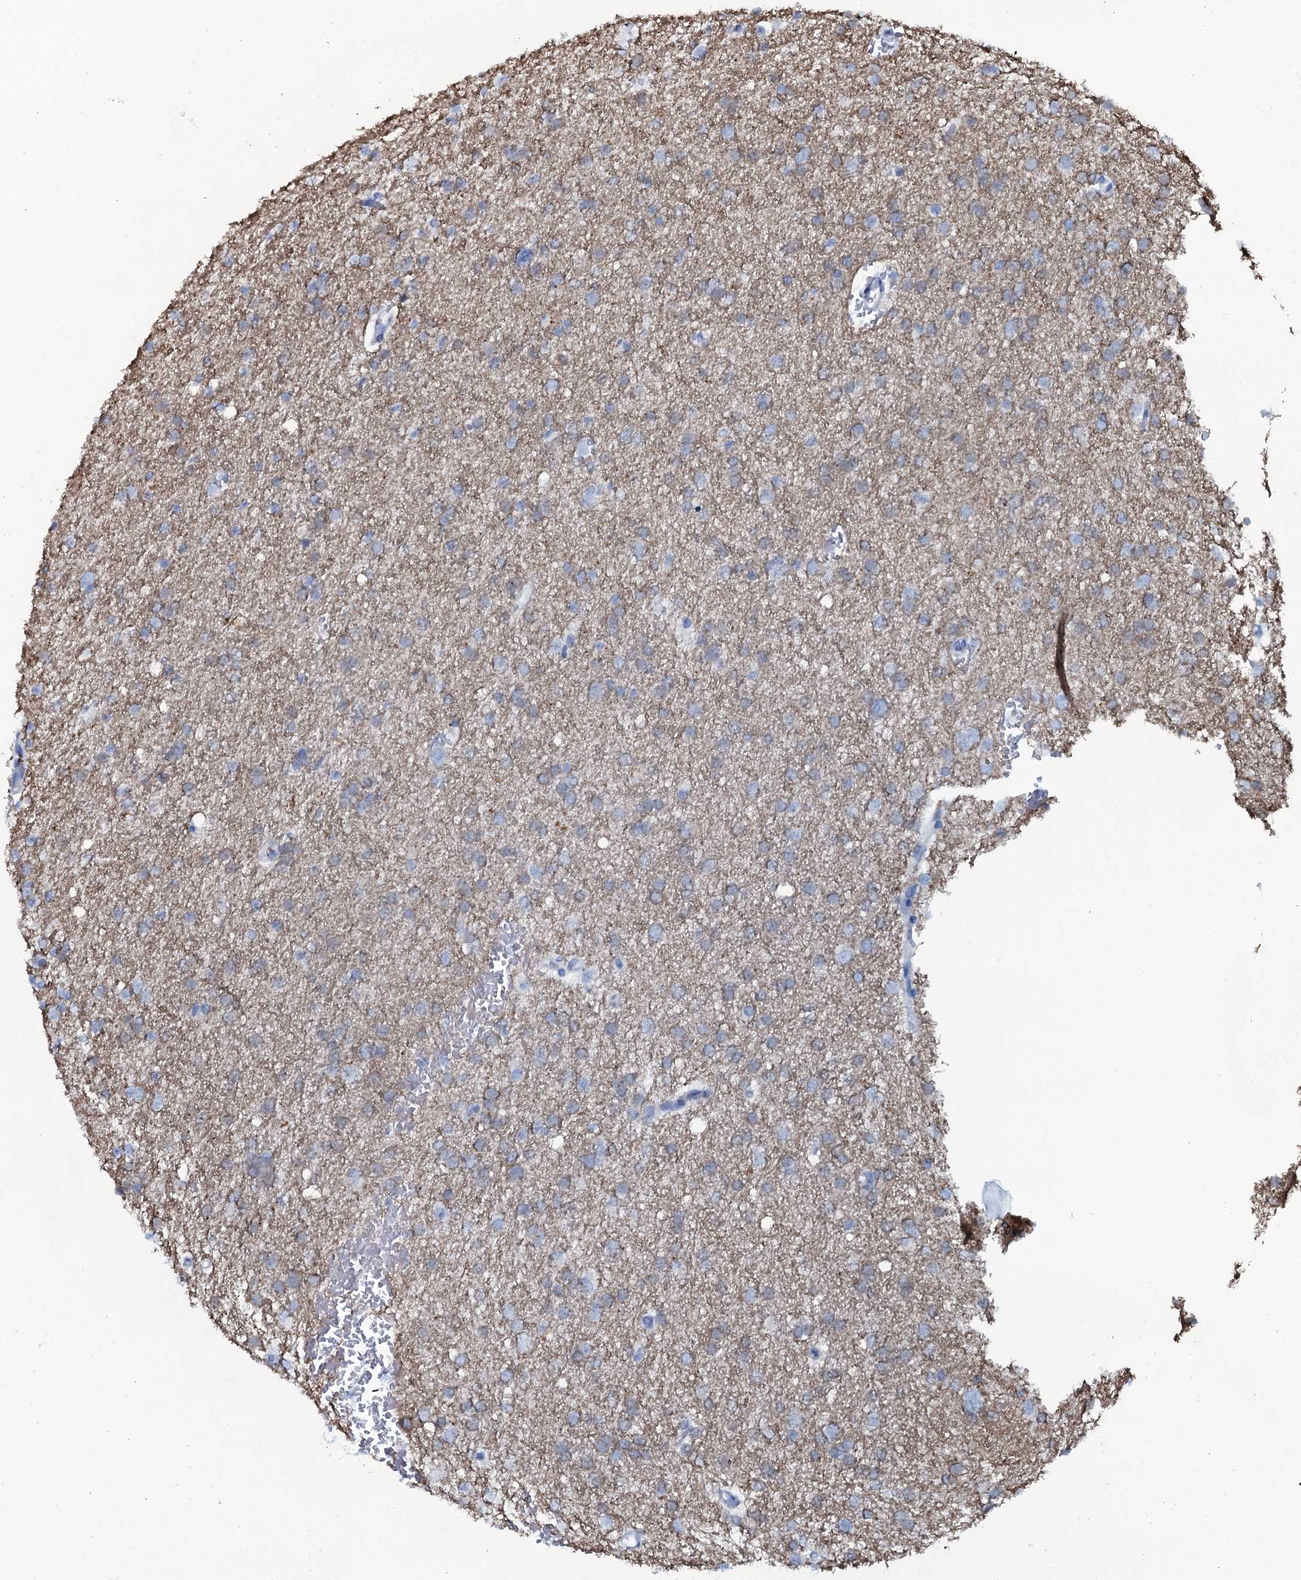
{"staining": {"intensity": "weak", "quantity": "<25%", "location": "cytoplasmic/membranous"}, "tissue": "glioma", "cell_type": "Tumor cells", "image_type": "cancer", "snomed": [{"axis": "morphology", "description": "Glioma, malignant, High grade"}, {"axis": "topography", "description": "Cerebral cortex"}], "caption": "This is an immunohistochemistry (IHC) image of glioma. There is no expression in tumor cells.", "gene": "SLC4A7", "patient": {"sex": "female", "age": 36}}